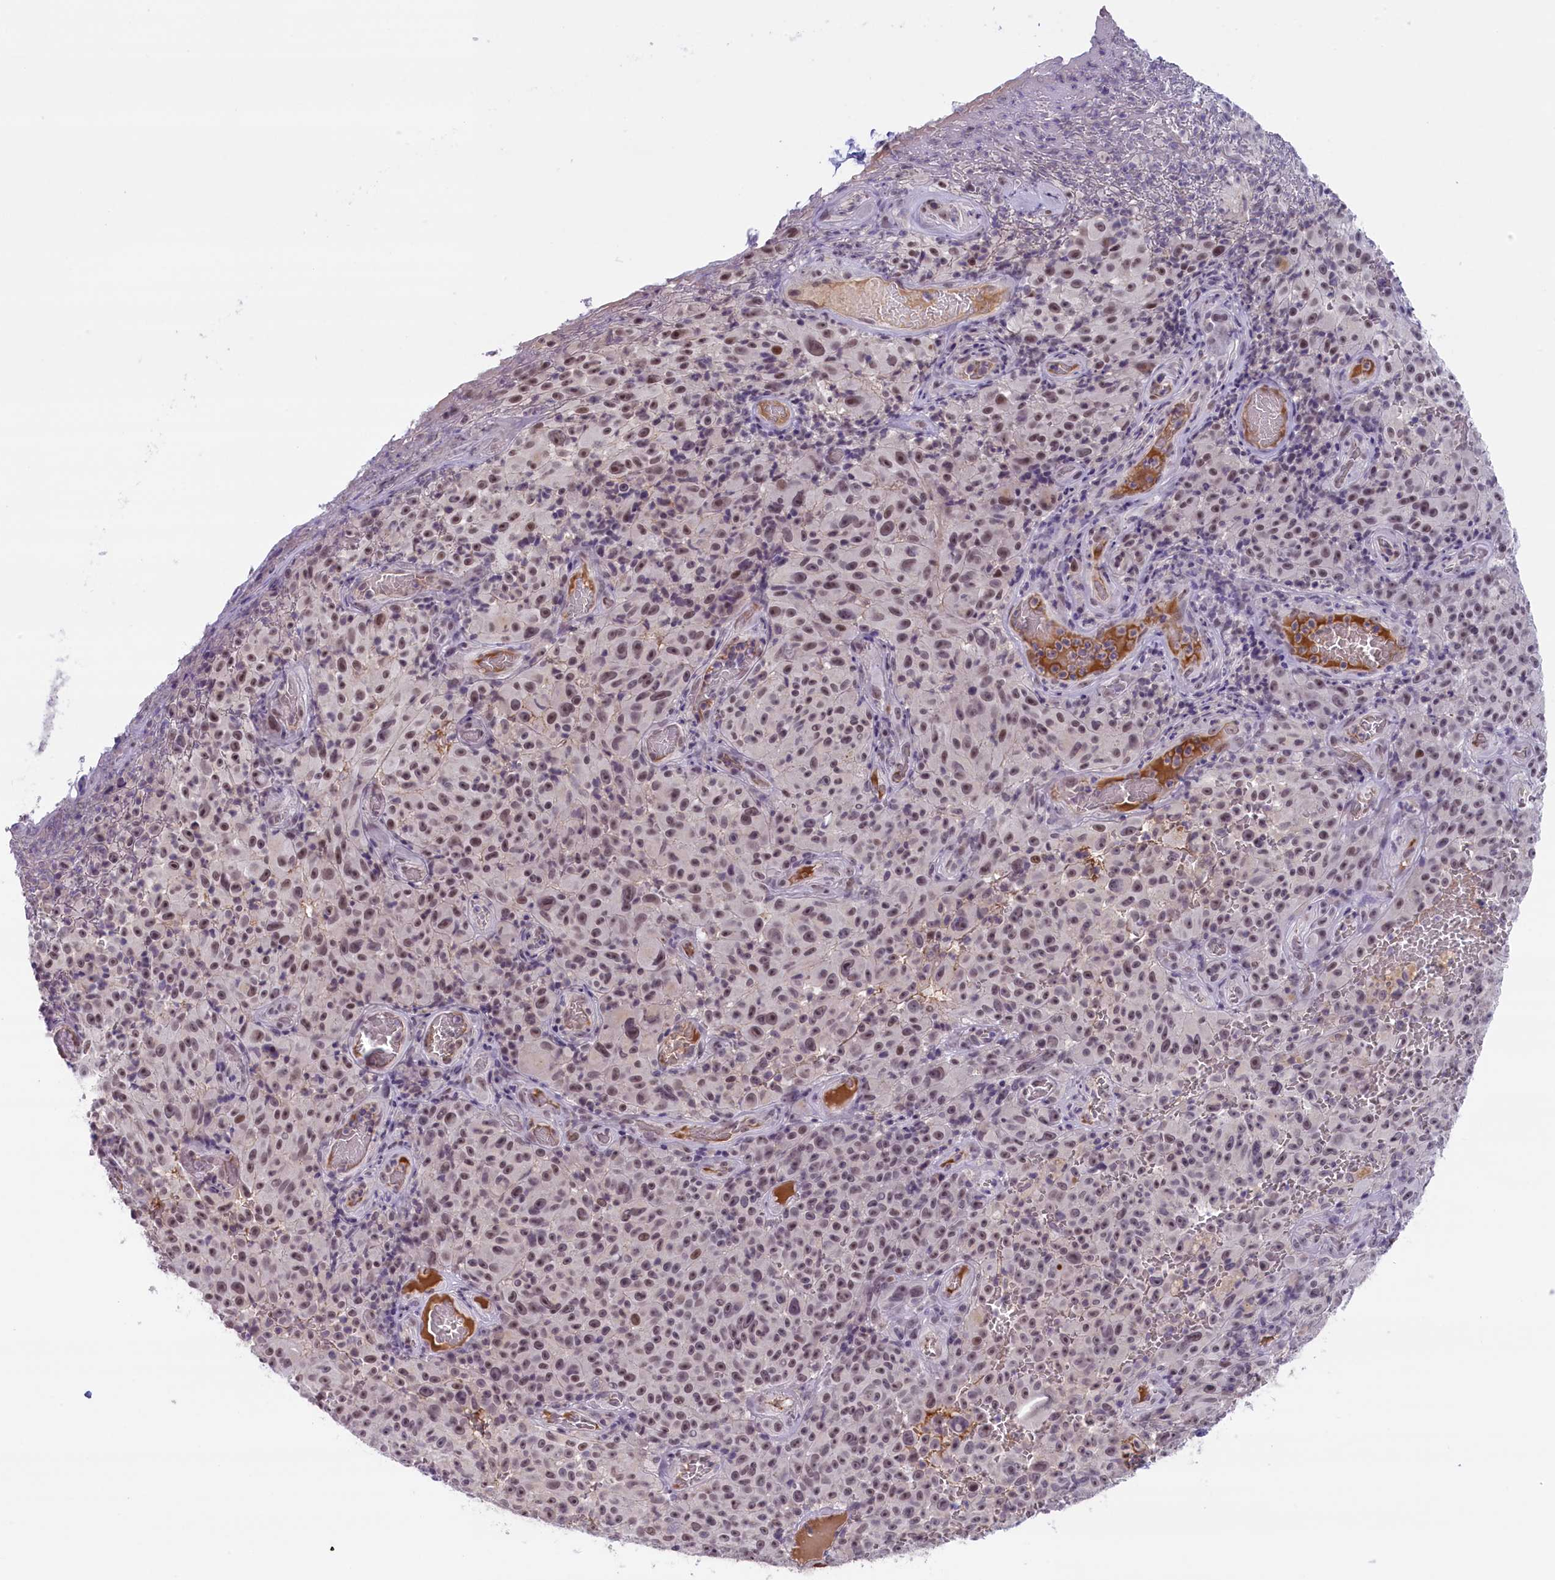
{"staining": {"intensity": "moderate", "quantity": ">75%", "location": "nuclear"}, "tissue": "melanoma", "cell_type": "Tumor cells", "image_type": "cancer", "snomed": [{"axis": "morphology", "description": "Malignant melanoma, NOS"}, {"axis": "topography", "description": "Skin"}], "caption": "A photomicrograph of human malignant melanoma stained for a protein exhibits moderate nuclear brown staining in tumor cells. The staining was performed using DAB (3,3'-diaminobenzidine) to visualize the protein expression in brown, while the nuclei were stained in blue with hematoxylin (Magnification: 20x).", "gene": "CRAMP1", "patient": {"sex": "female", "age": 82}}